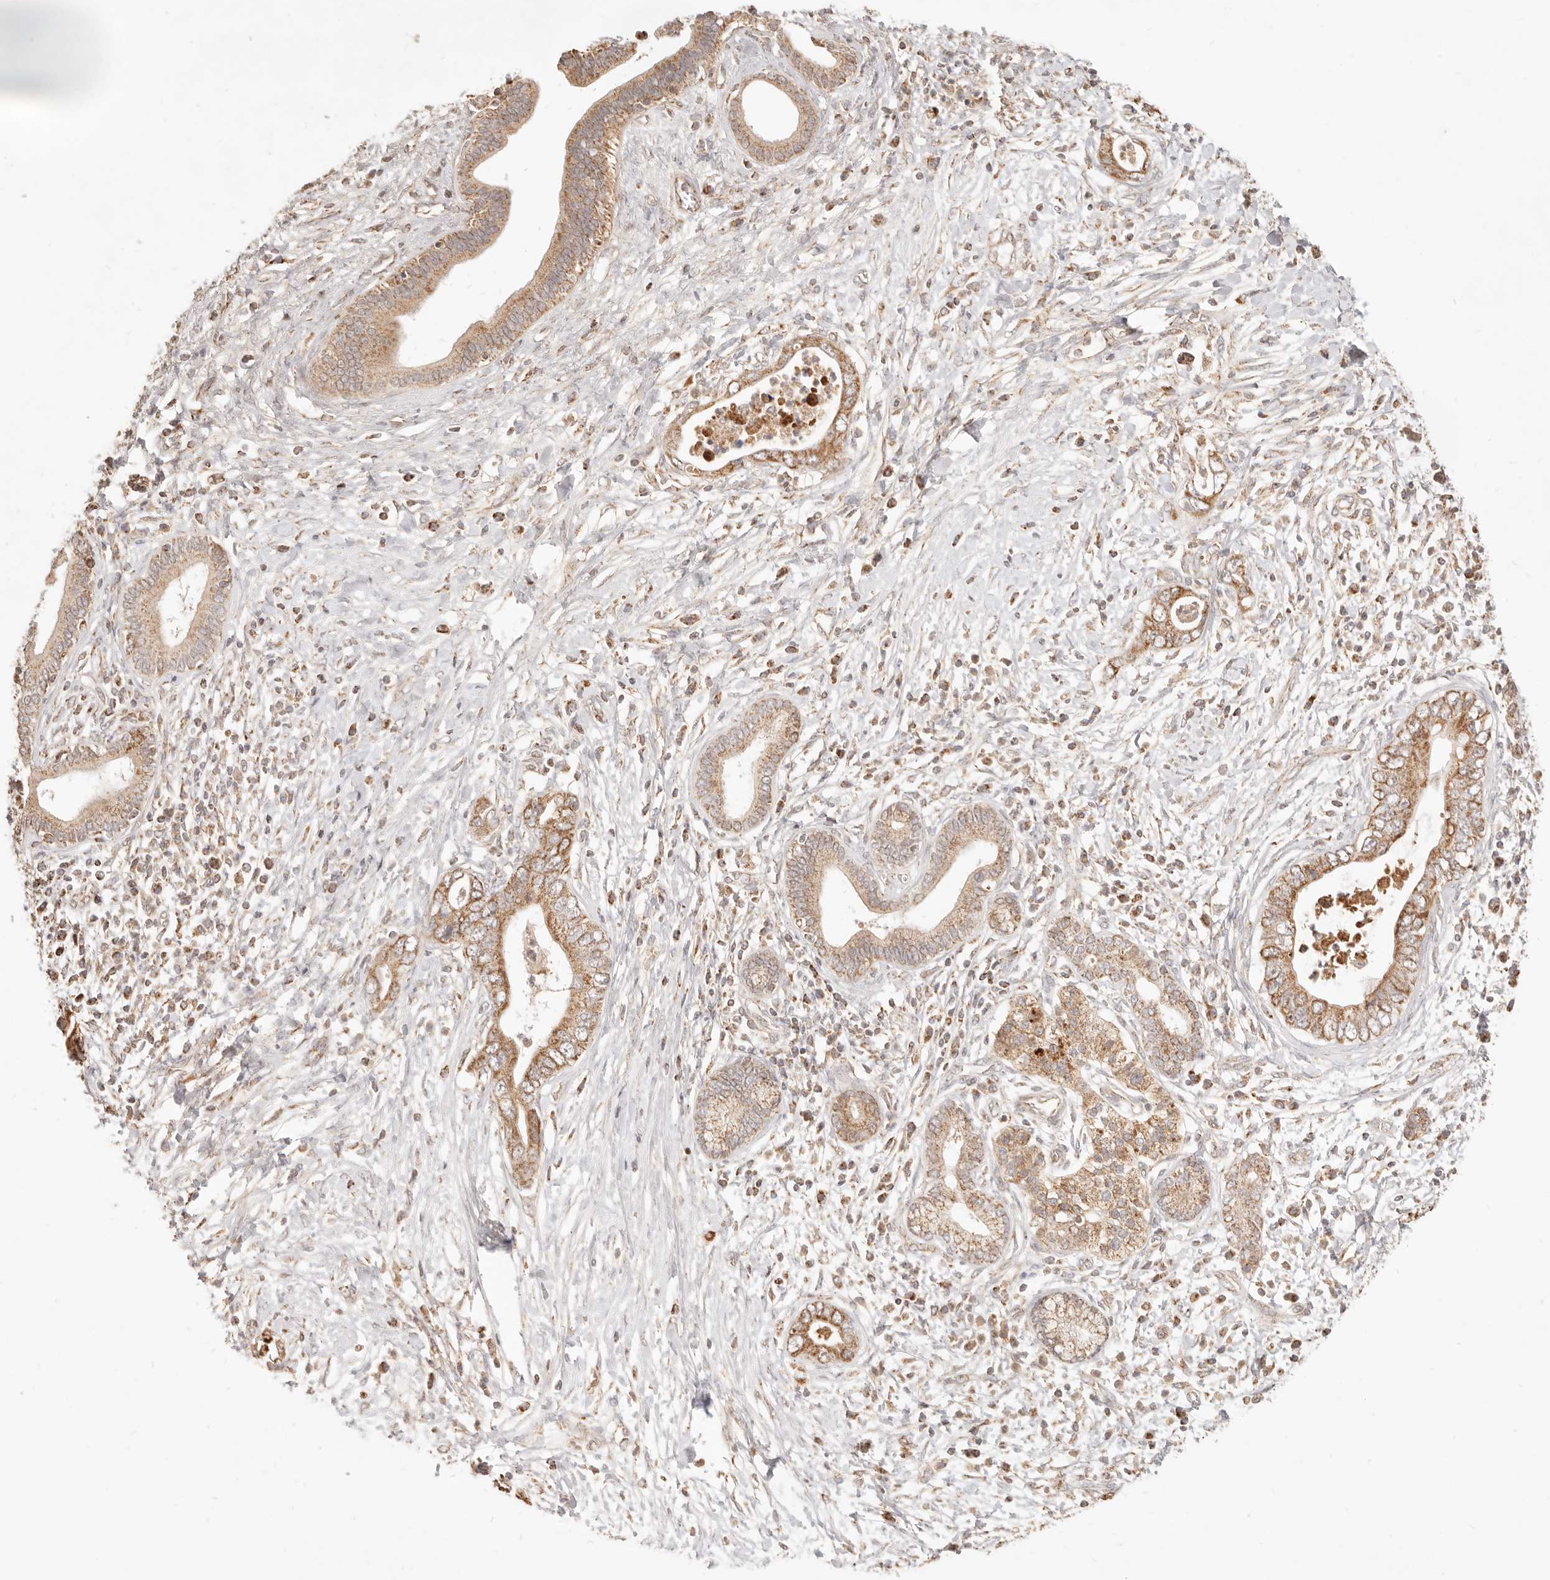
{"staining": {"intensity": "moderate", "quantity": ">75%", "location": "cytoplasmic/membranous"}, "tissue": "pancreatic cancer", "cell_type": "Tumor cells", "image_type": "cancer", "snomed": [{"axis": "morphology", "description": "Adenocarcinoma, NOS"}, {"axis": "topography", "description": "Pancreas"}], "caption": "Protein staining displays moderate cytoplasmic/membranous staining in approximately >75% of tumor cells in pancreatic cancer.", "gene": "CPLANE2", "patient": {"sex": "male", "age": 75}}